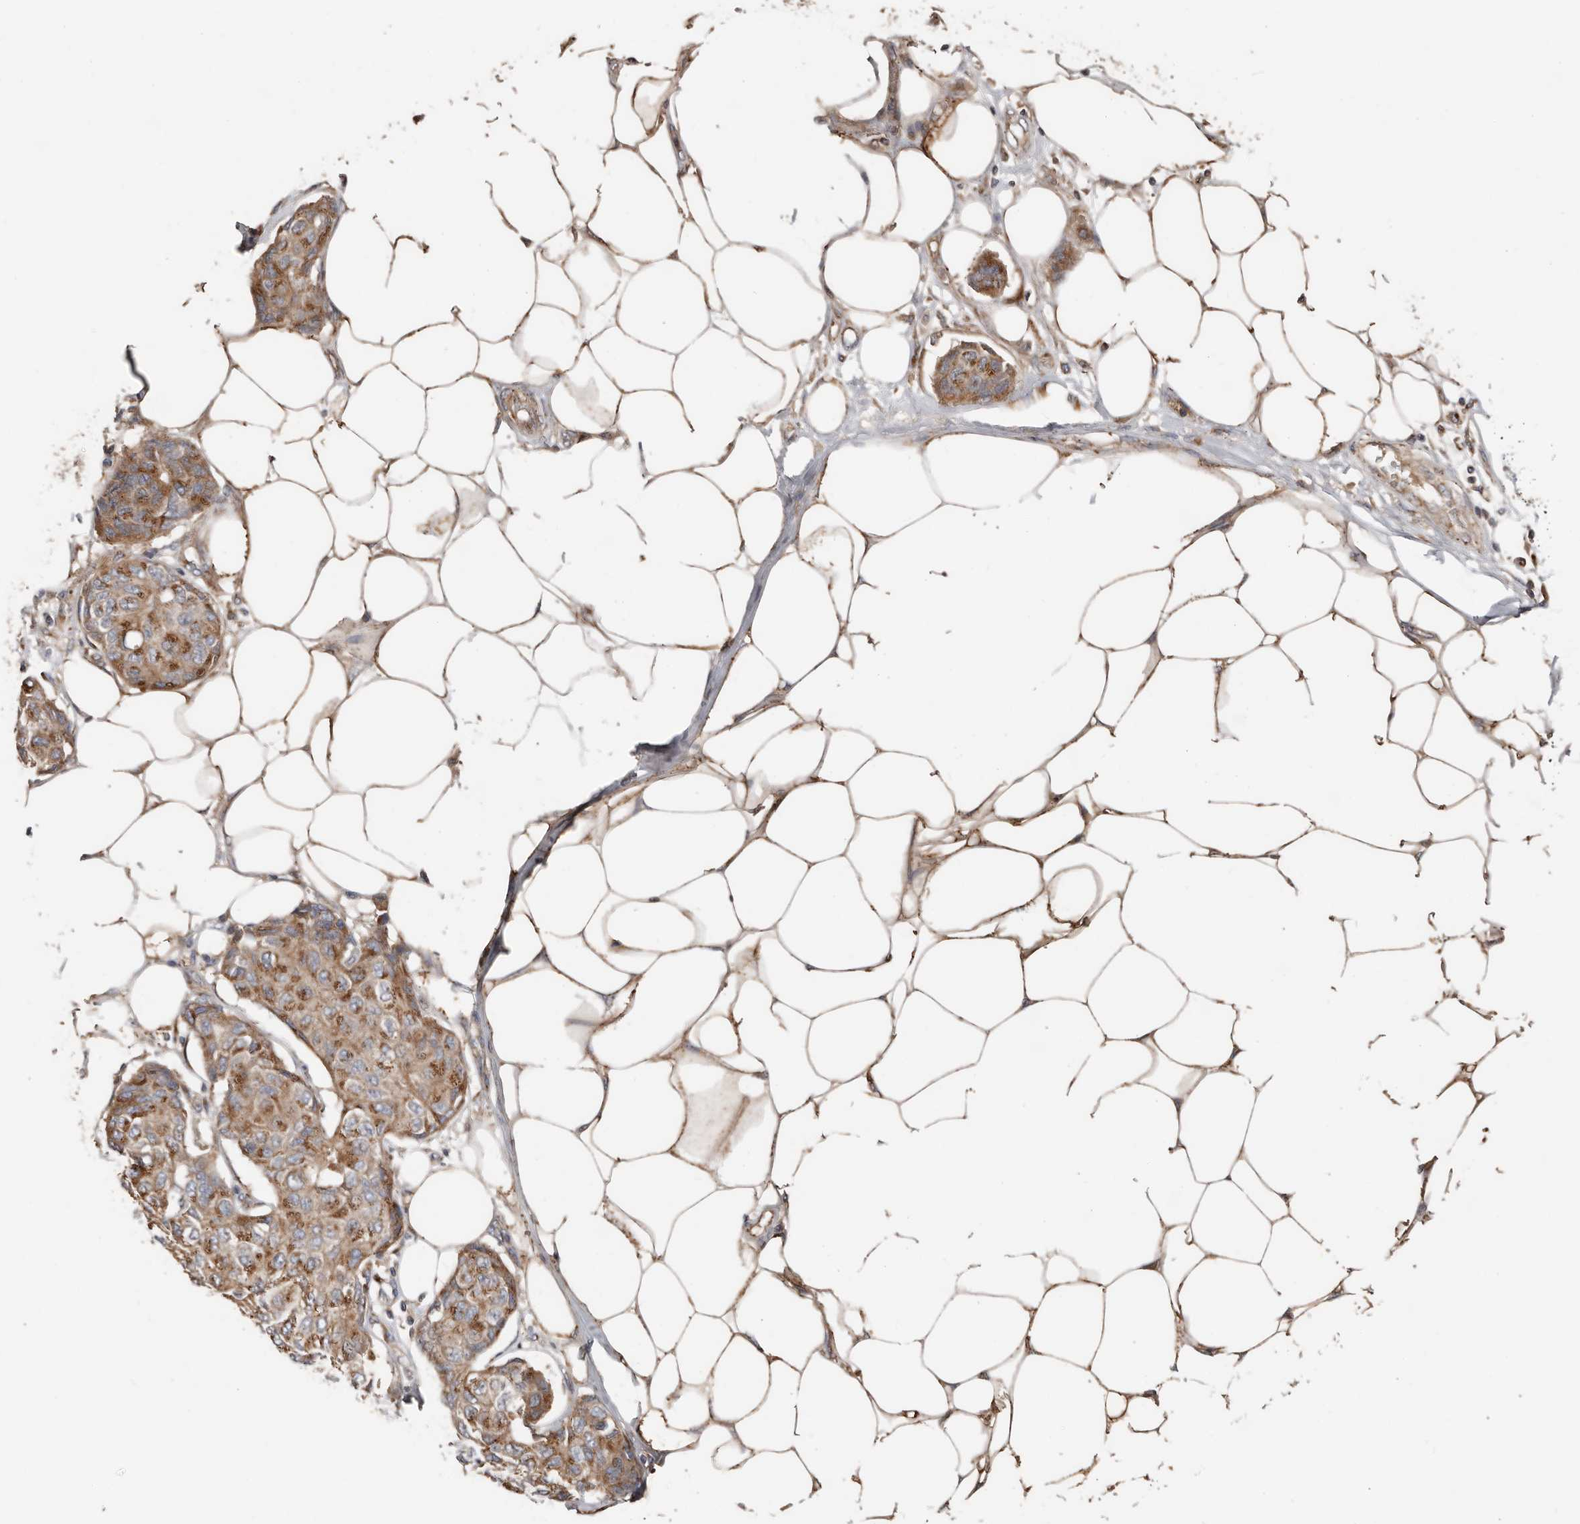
{"staining": {"intensity": "moderate", "quantity": ">75%", "location": "cytoplasmic/membranous"}, "tissue": "breast cancer", "cell_type": "Tumor cells", "image_type": "cancer", "snomed": [{"axis": "morphology", "description": "Duct carcinoma"}, {"axis": "topography", "description": "Breast"}], "caption": "The image shows immunohistochemical staining of breast invasive ductal carcinoma. There is moderate cytoplasmic/membranous positivity is identified in approximately >75% of tumor cells.", "gene": "COG1", "patient": {"sex": "female", "age": 80}}